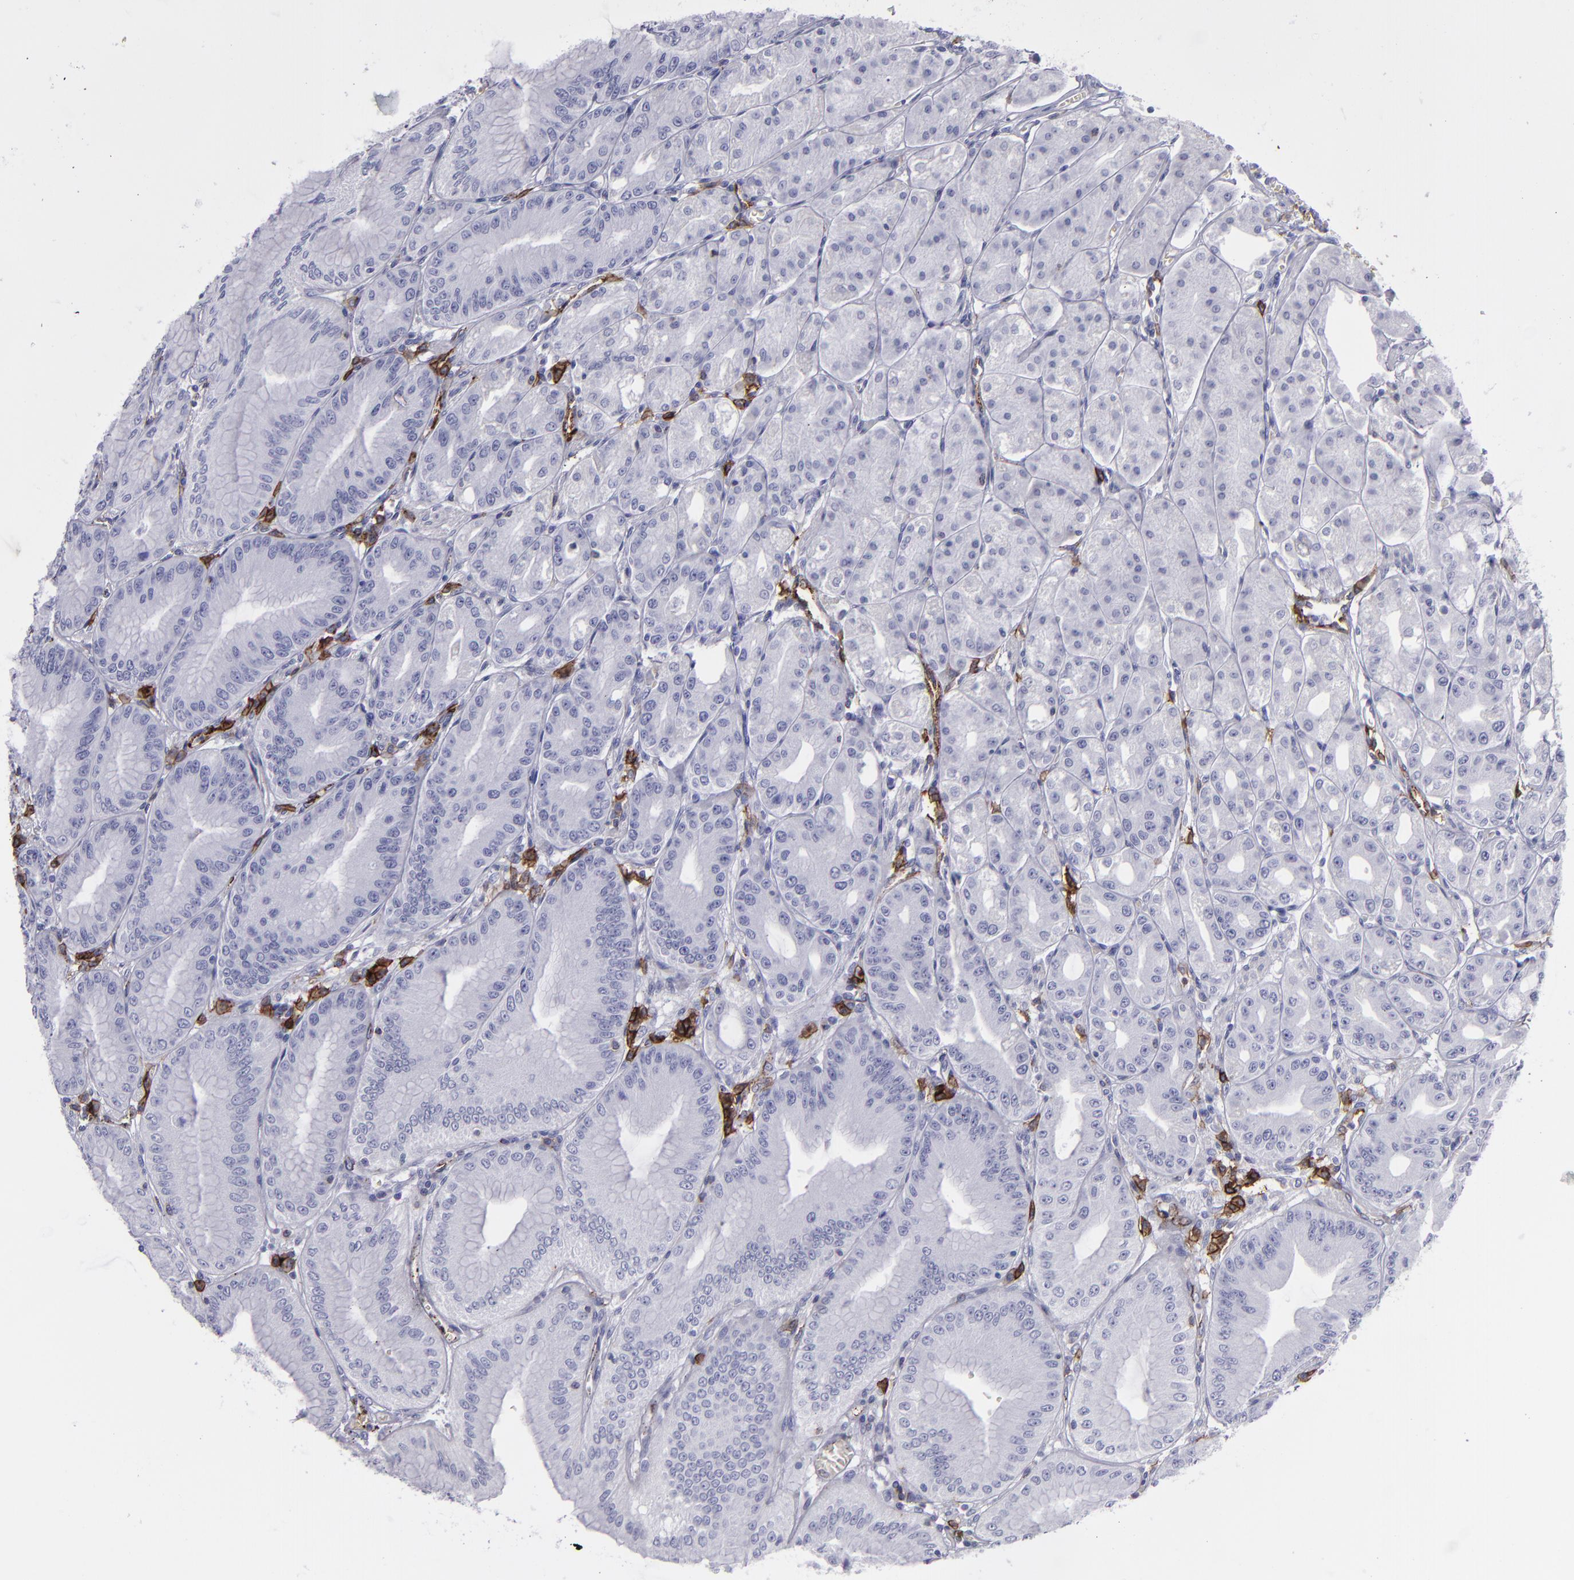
{"staining": {"intensity": "negative", "quantity": "none", "location": "none"}, "tissue": "stomach", "cell_type": "Glandular cells", "image_type": "normal", "snomed": [{"axis": "morphology", "description": "Normal tissue, NOS"}, {"axis": "topography", "description": "Stomach, lower"}], "caption": "Immunohistochemistry (IHC) micrograph of unremarkable stomach: human stomach stained with DAB reveals no significant protein positivity in glandular cells.", "gene": "CD27", "patient": {"sex": "male", "age": 71}}